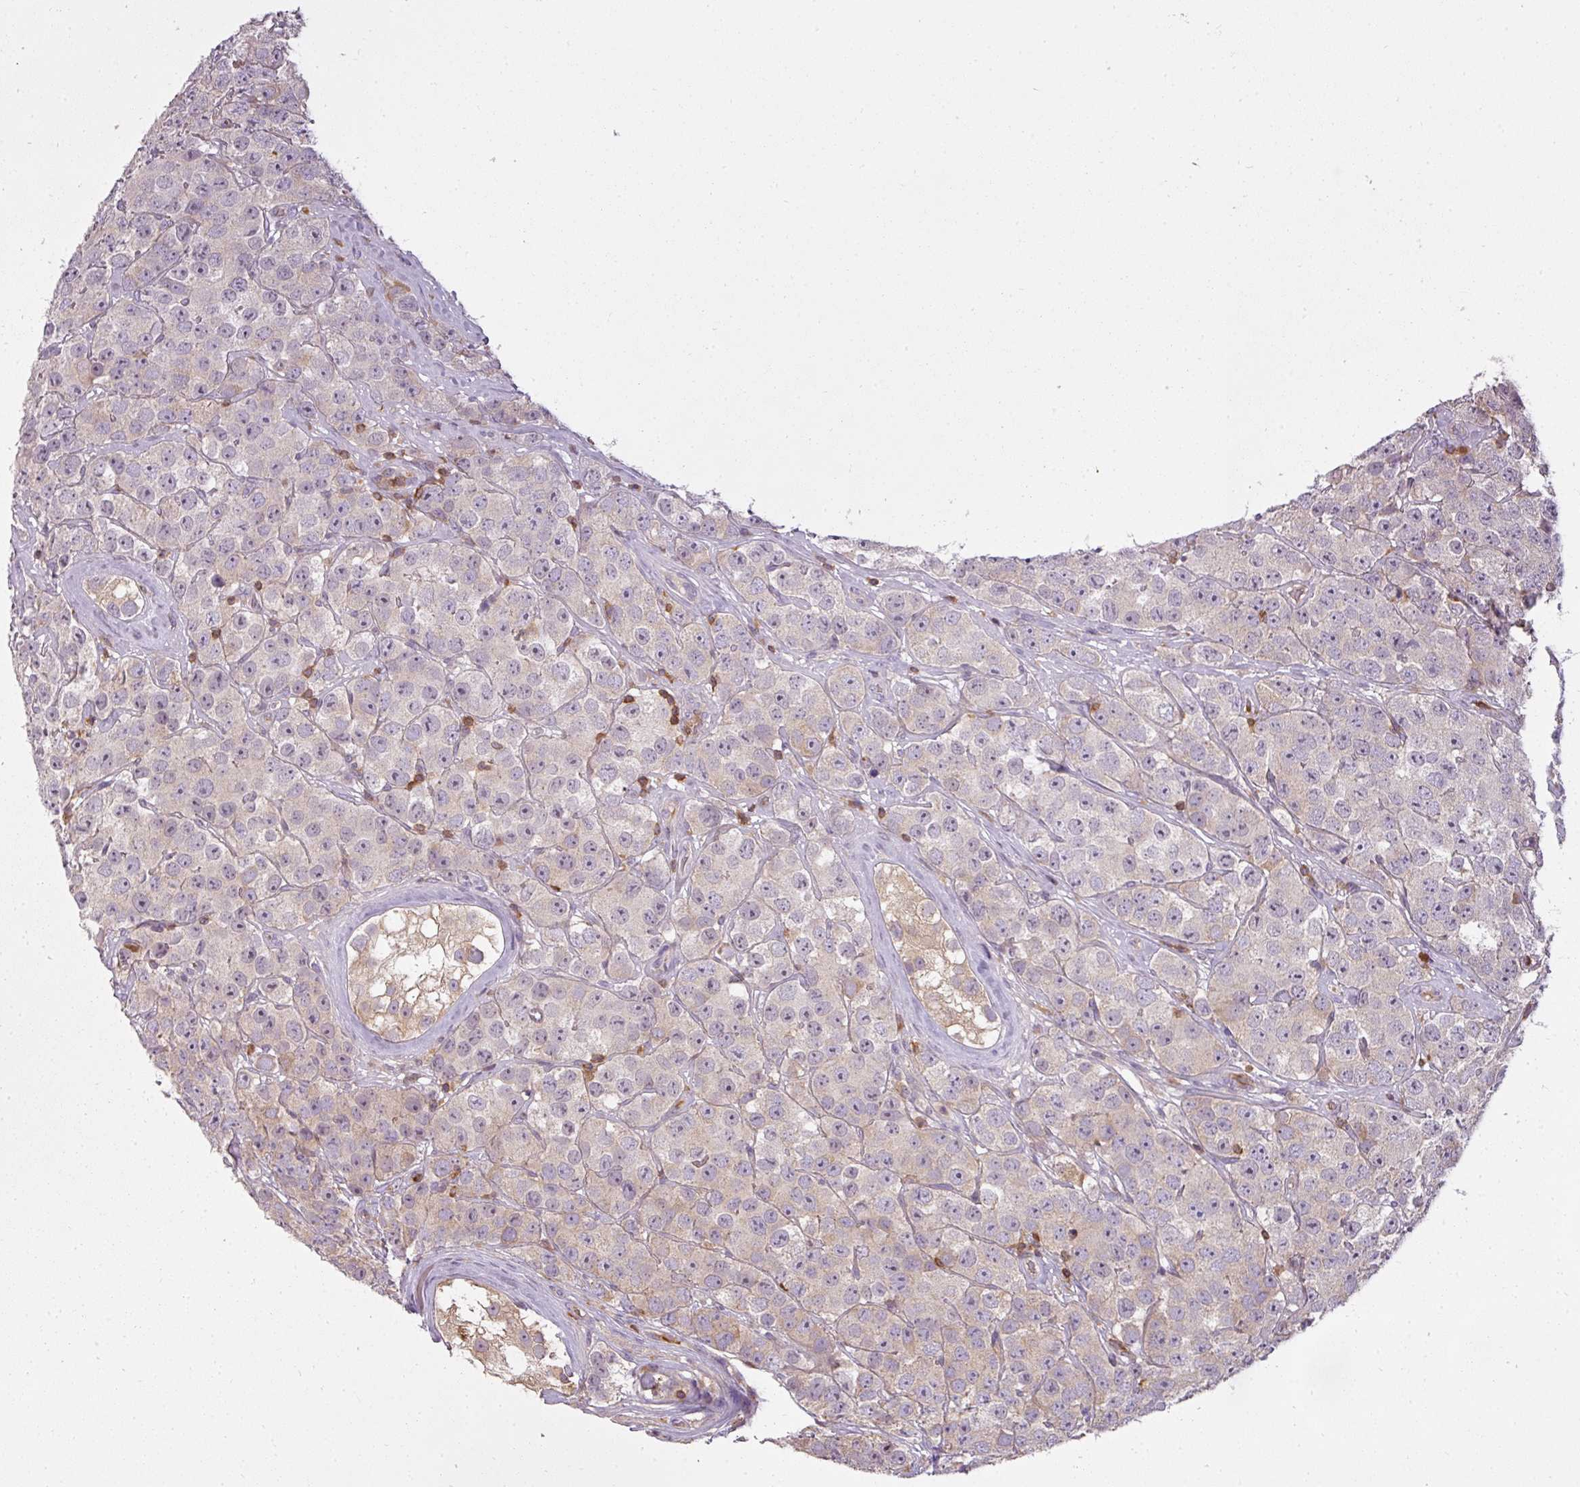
{"staining": {"intensity": "negative", "quantity": "none", "location": "none"}, "tissue": "testis cancer", "cell_type": "Tumor cells", "image_type": "cancer", "snomed": [{"axis": "morphology", "description": "Seminoma, NOS"}, {"axis": "topography", "description": "Testis"}], "caption": "High power microscopy micrograph of an immunohistochemistry histopathology image of seminoma (testis), revealing no significant expression in tumor cells. (Stains: DAB immunohistochemistry with hematoxylin counter stain, Microscopy: brightfield microscopy at high magnification).", "gene": "STK4", "patient": {"sex": "male", "age": 28}}